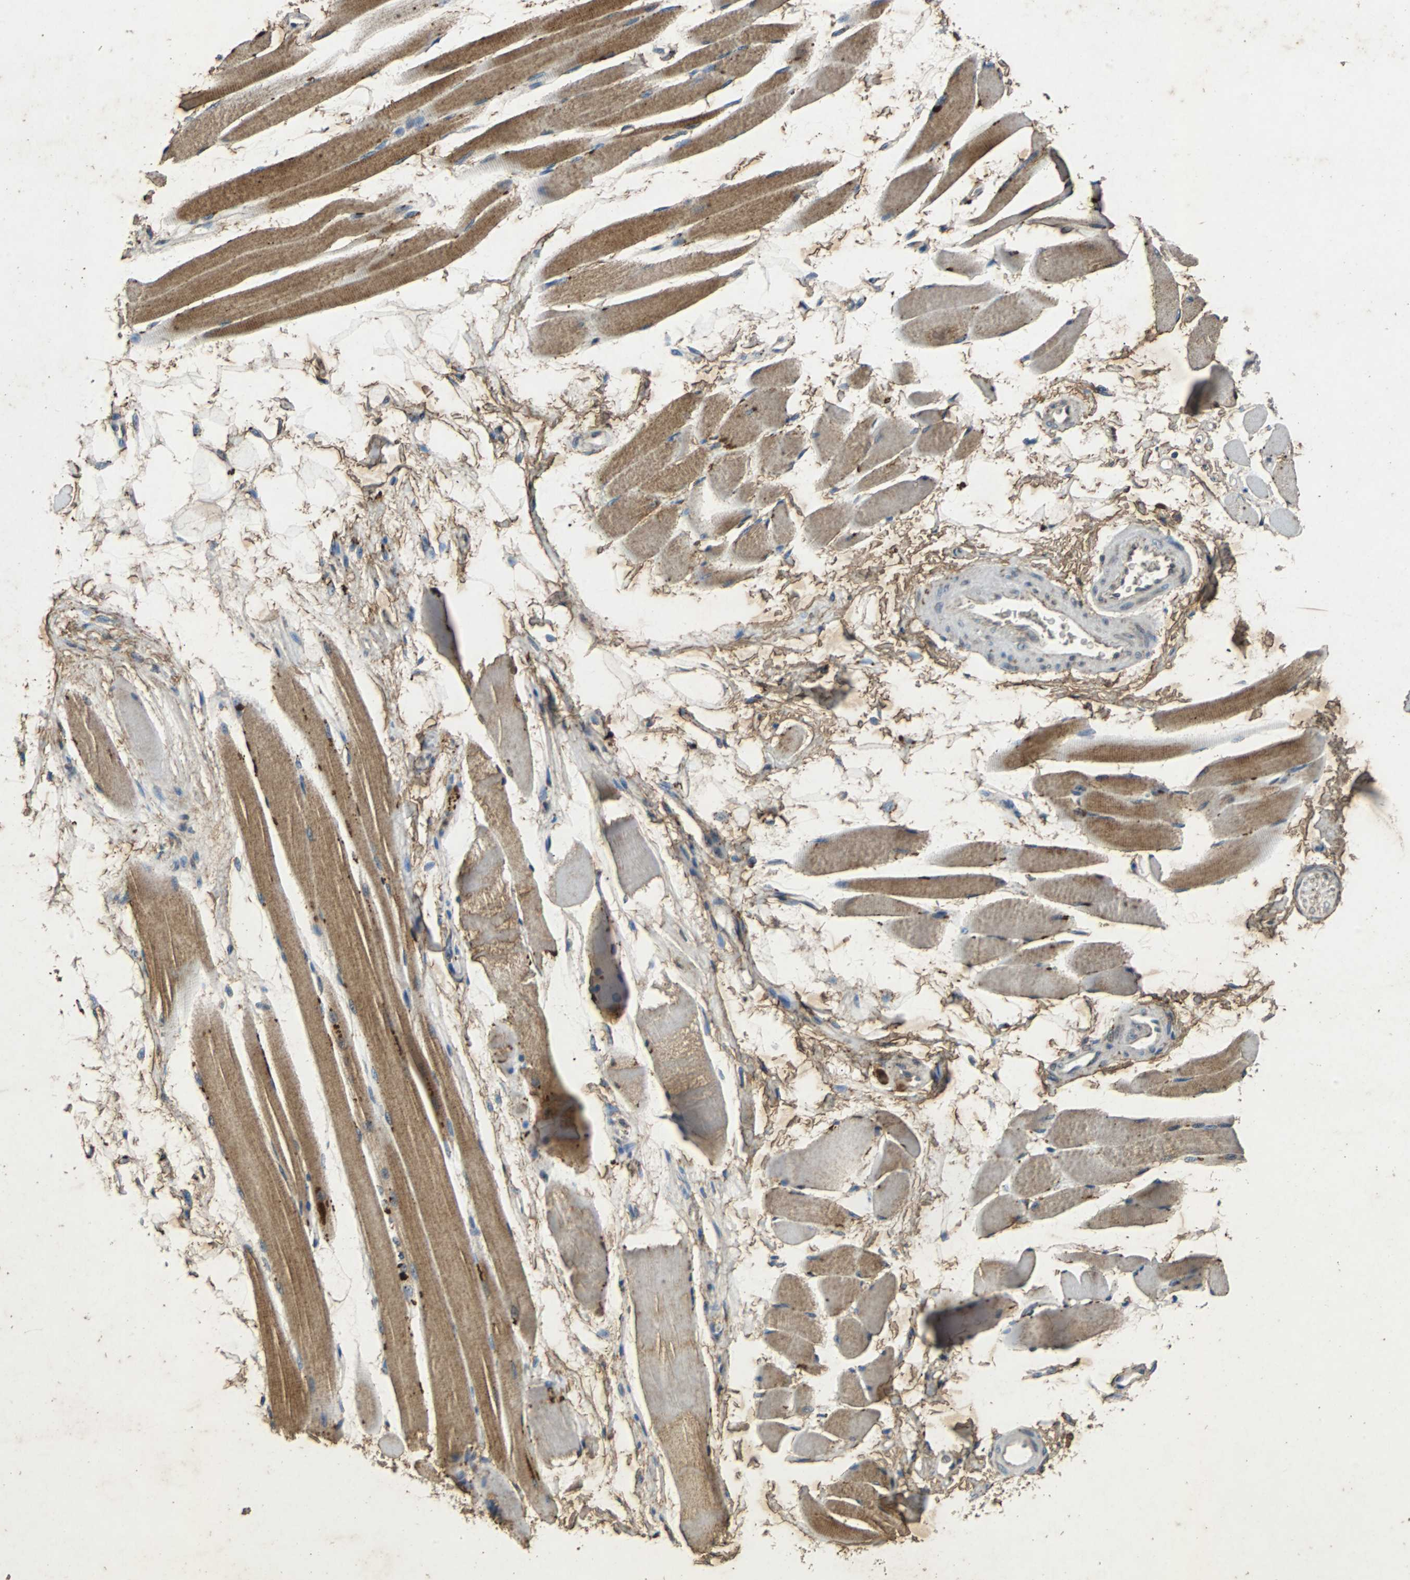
{"staining": {"intensity": "moderate", "quantity": ">75%", "location": "cytoplasmic/membranous"}, "tissue": "skeletal muscle", "cell_type": "Myocytes", "image_type": "normal", "snomed": [{"axis": "morphology", "description": "Normal tissue, NOS"}, {"axis": "topography", "description": "Skeletal muscle"}, {"axis": "topography", "description": "Peripheral nerve tissue"}], "caption": "High-magnification brightfield microscopy of unremarkable skeletal muscle stained with DAB (3,3'-diaminobenzidine) (brown) and counterstained with hematoxylin (blue). myocytes exhibit moderate cytoplasmic/membranous positivity is seen in about>75% of cells.", "gene": "NAA10", "patient": {"sex": "female", "age": 84}}